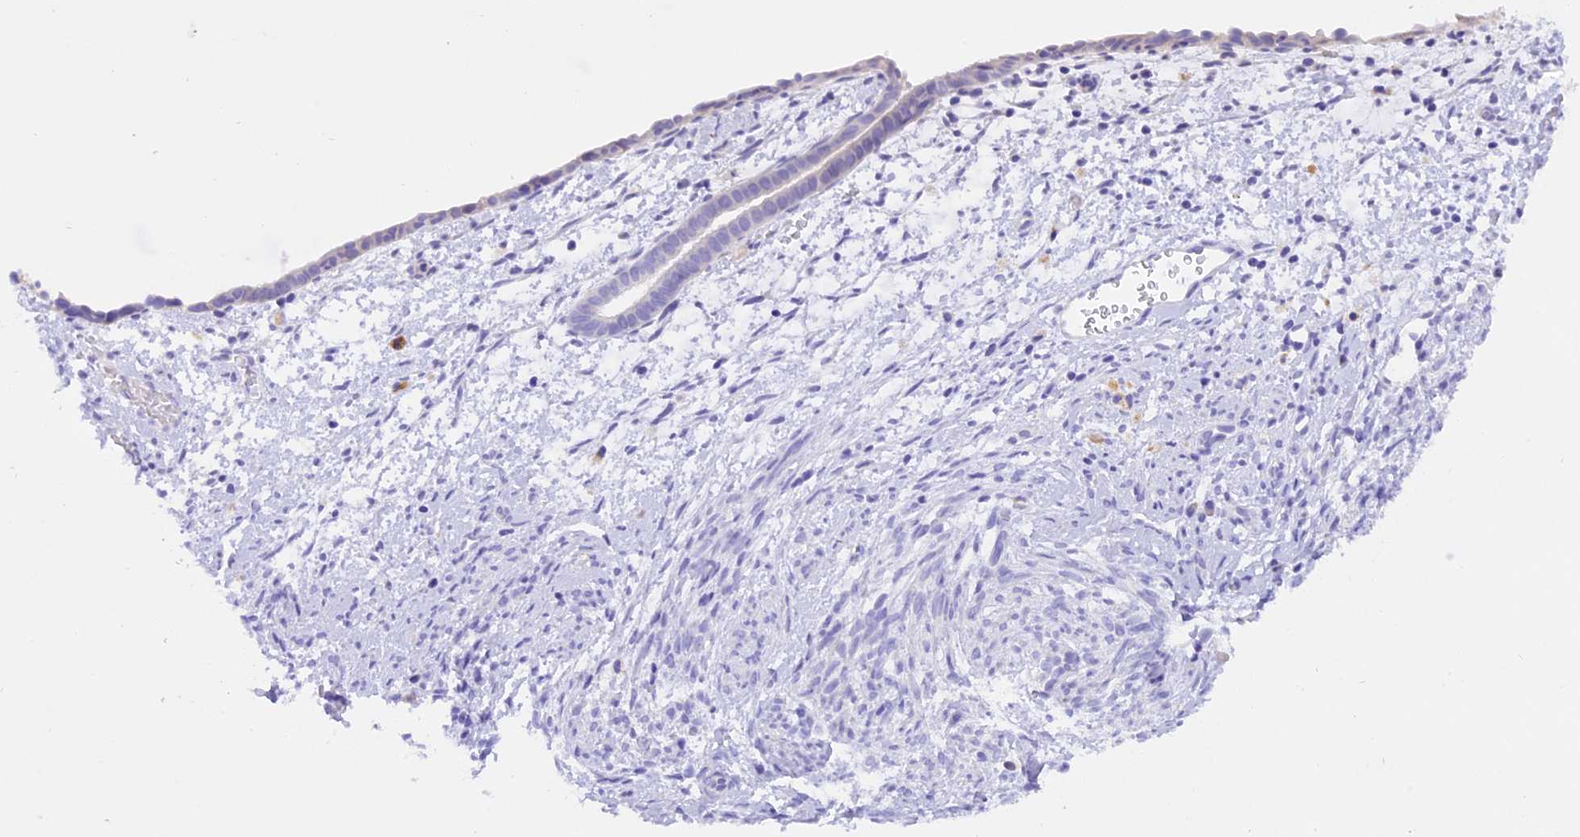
{"staining": {"intensity": "negative", "quantity": "none", "location": "none"}, "tissue": "endometrium", "cell_type": "Cells in endometrial stroma", "image_type": "normal", "snomed": [{"axis": "morphology", "description": "Normal tissue, NOS"}, {"axis": "morphology", "description": "Adenocarcinoma, NOS"}, {"axis": "topography", "description": "Endometrium"}], "caption": "Micrograph shows no protein positivity in cells in endometrial stroma of unremarkable endometrium.", "gene": "COL6A5", "patient": {"sex": "female", "age": 57}}